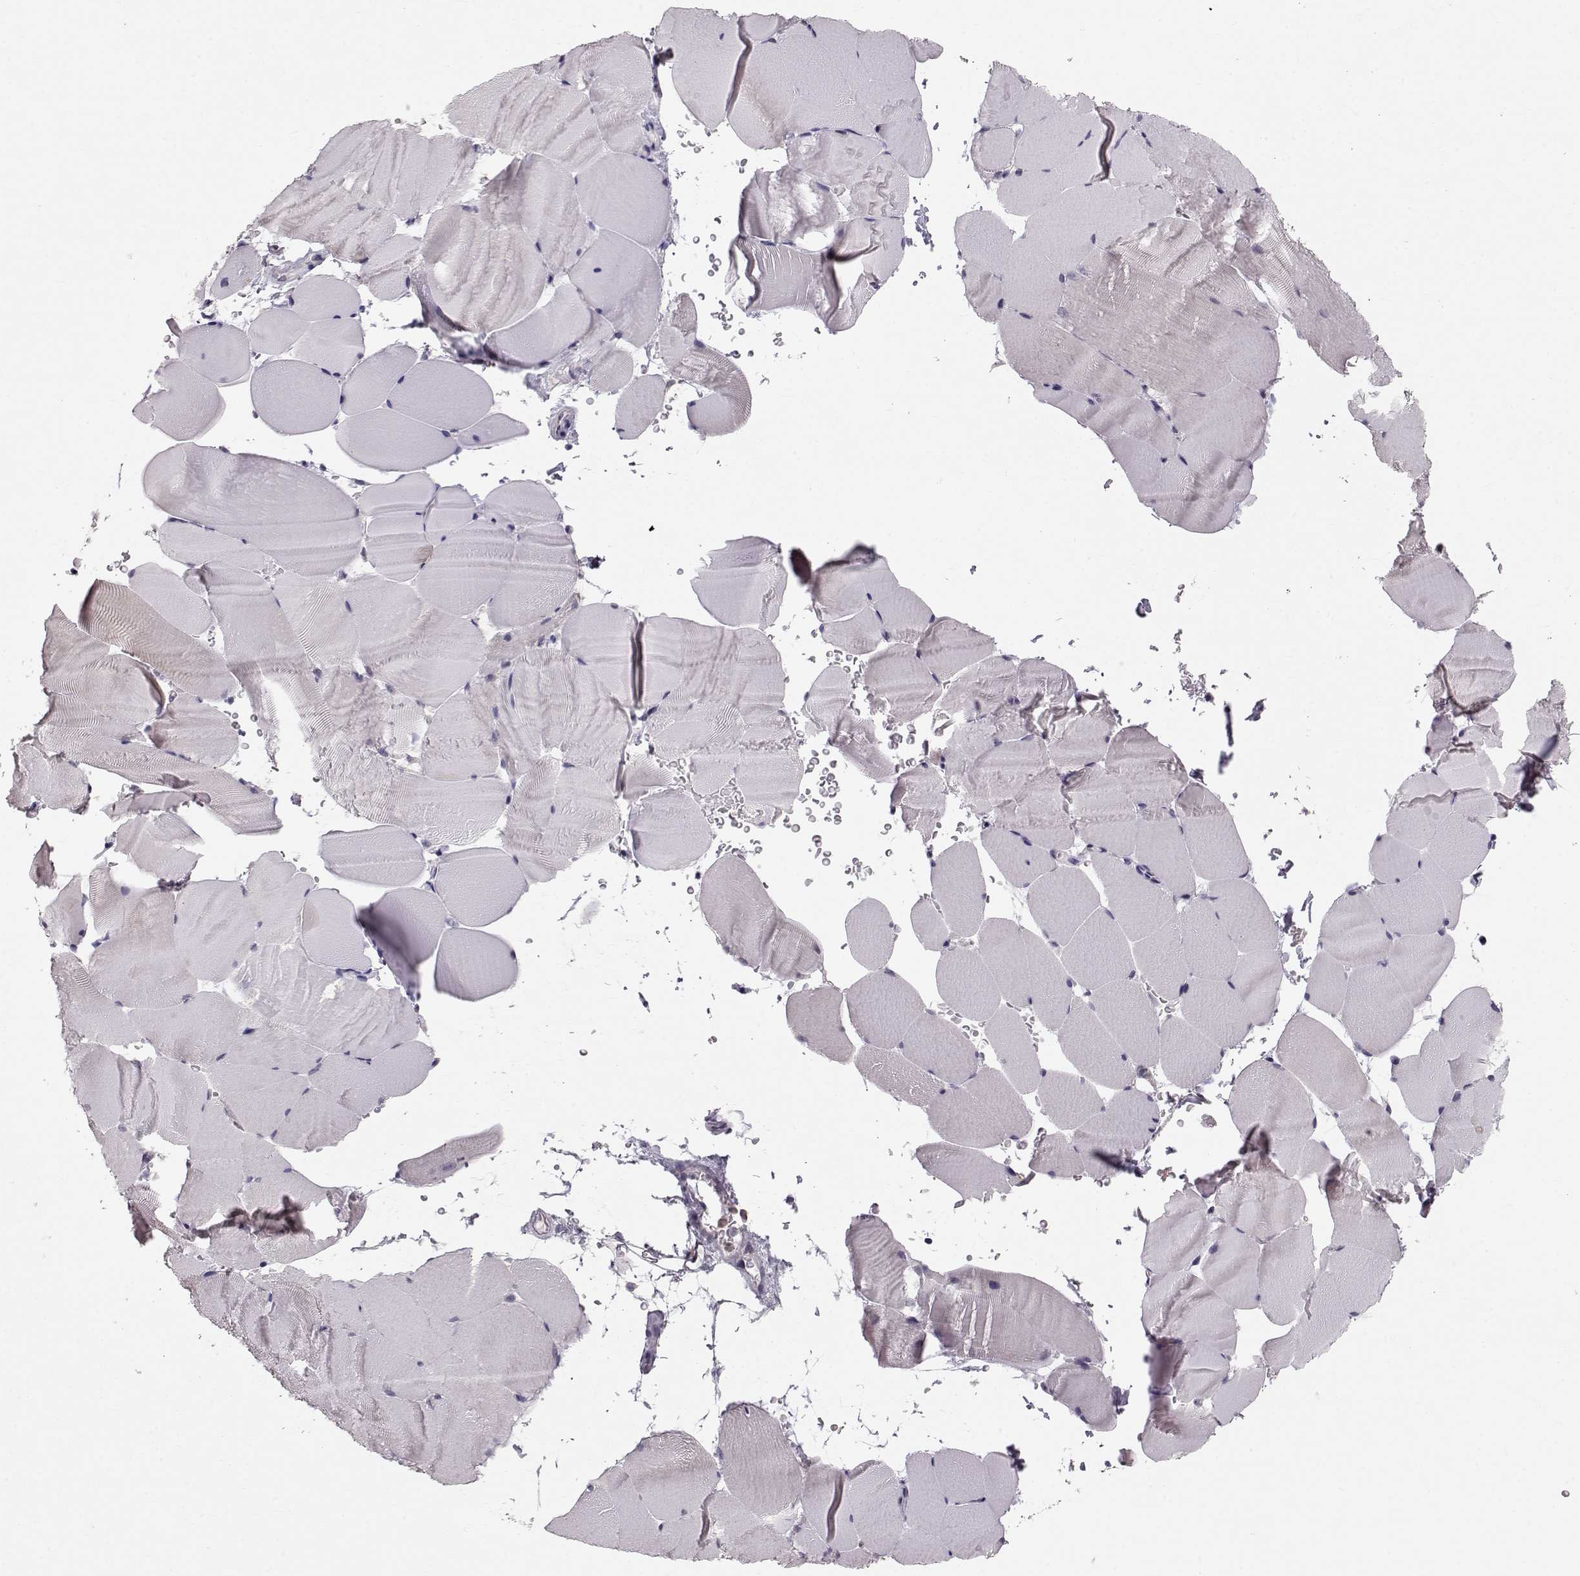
{"staining": {"intensity": "negative", "quantity": "none", "location": "none"}, "tissue": "skeletal muscle", "cell_type": "Myocytes", "image_type": "normal", "snomed": [{"axis": "morphology", "description": "Normal tissue, NOS"}, {"axis": "topography", "description": "Skeletal muscle"}], "caption": "Histopathology image shows no protein expression in myocytes of benign skeletal muscle. (Stains: DAB IHC with hematoxylin counter stain, Microscopy: brightfield microscopy at high magnification).", "gene": "POU1F1", "patient": {"sex": "female", "age": 37}}